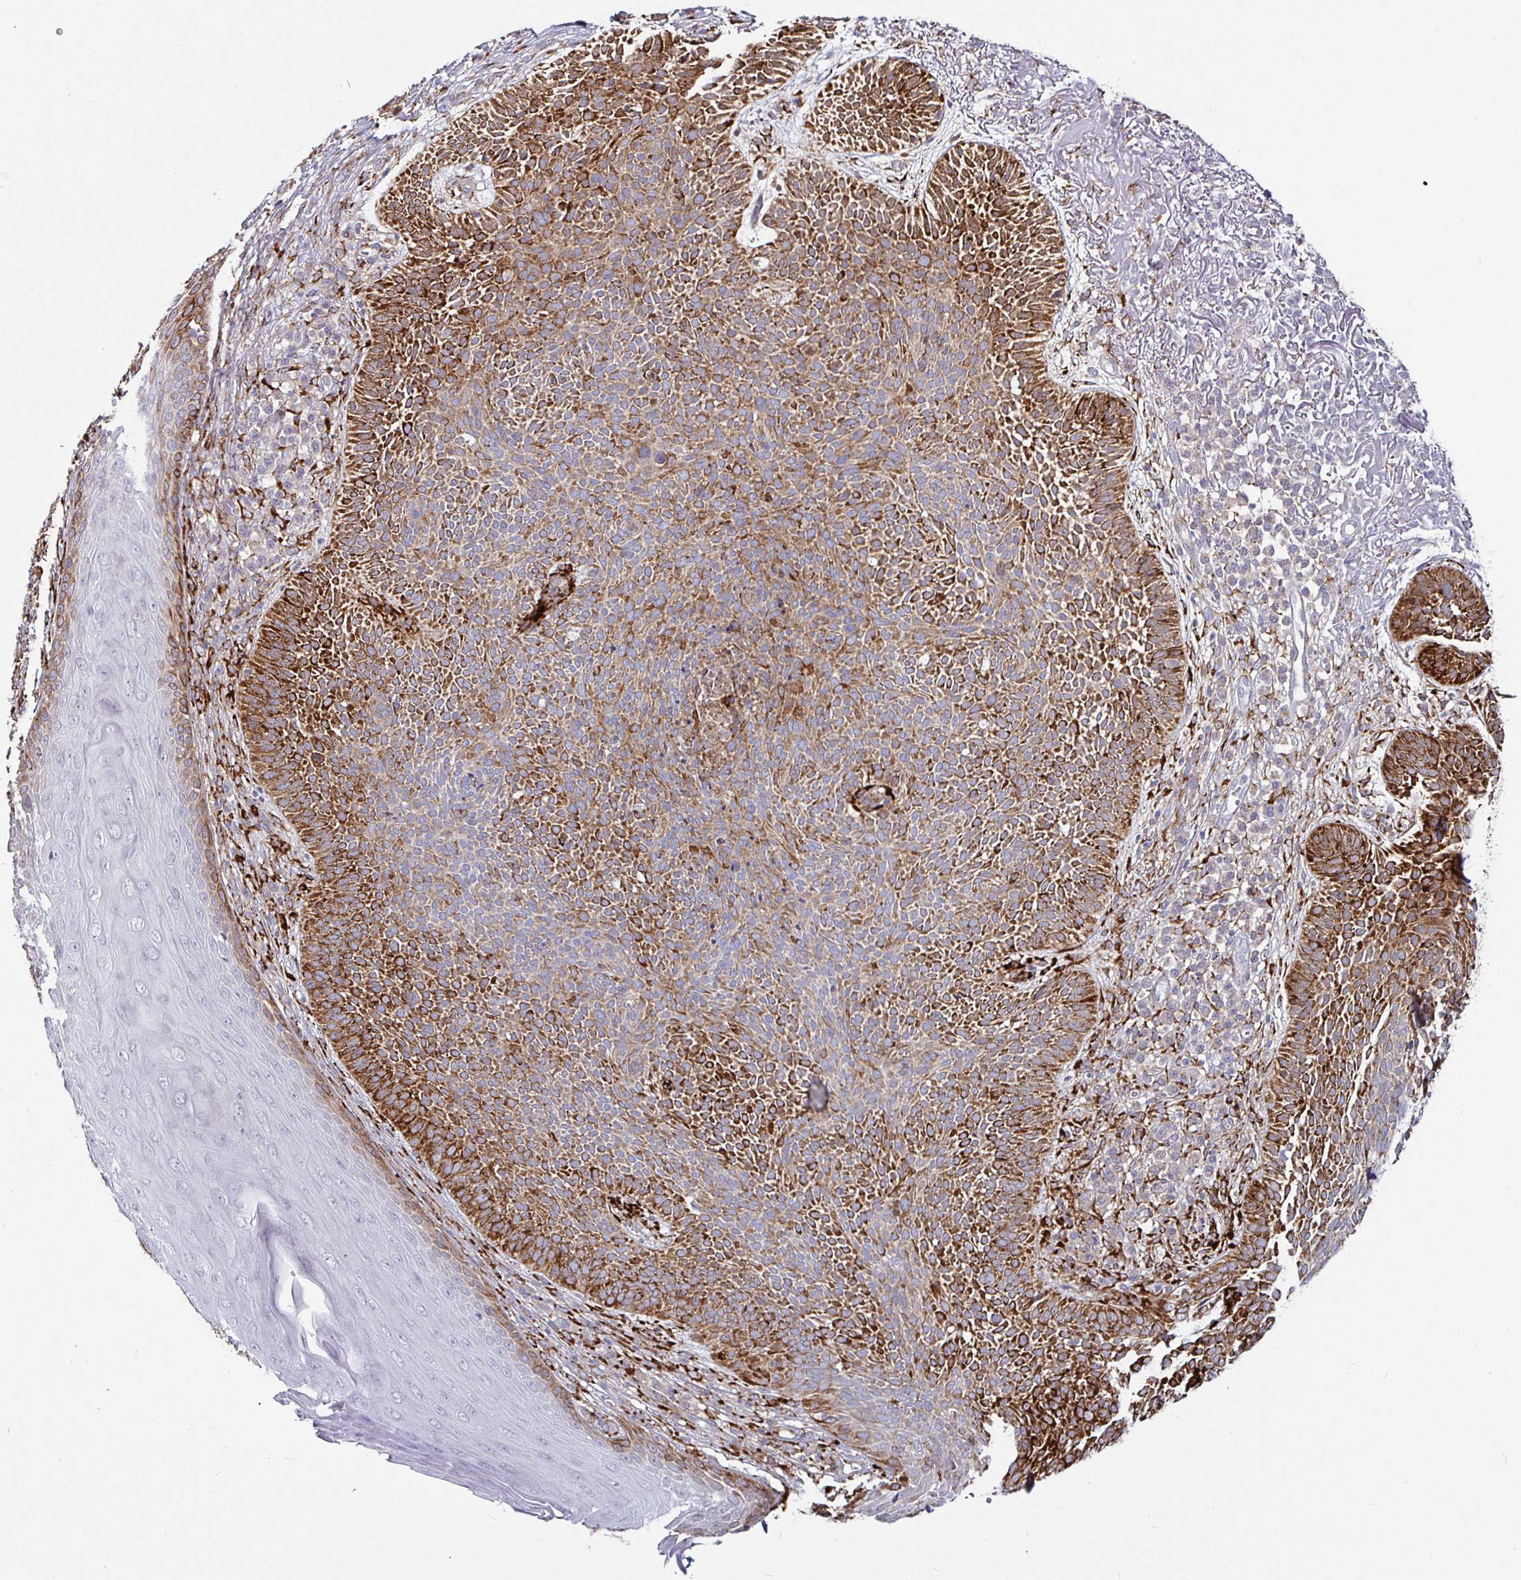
{"staining": {"intensity": "strong", "quantity": ">75%", "location": "cytoplasmic/membranous"}, "tissue": "skin cancer", "cell_type": "Tumor cells", "image_type": "cancer", "snomed": [{"axis": "morphology", "description": "Basal cell carcinoma"}, {"axis": "topography", "description": "Skin"}, {"axis": "topography", "description": "Skin of face"}], "caption": "Immunohistochemical staining of human basal cell carcinoma (skin) displays strong cytoplasmic/membranous protein staining in about >75% of tumor cells.", "gene": "P4HA2", "patient": {"sex": "female", "age": 82}}